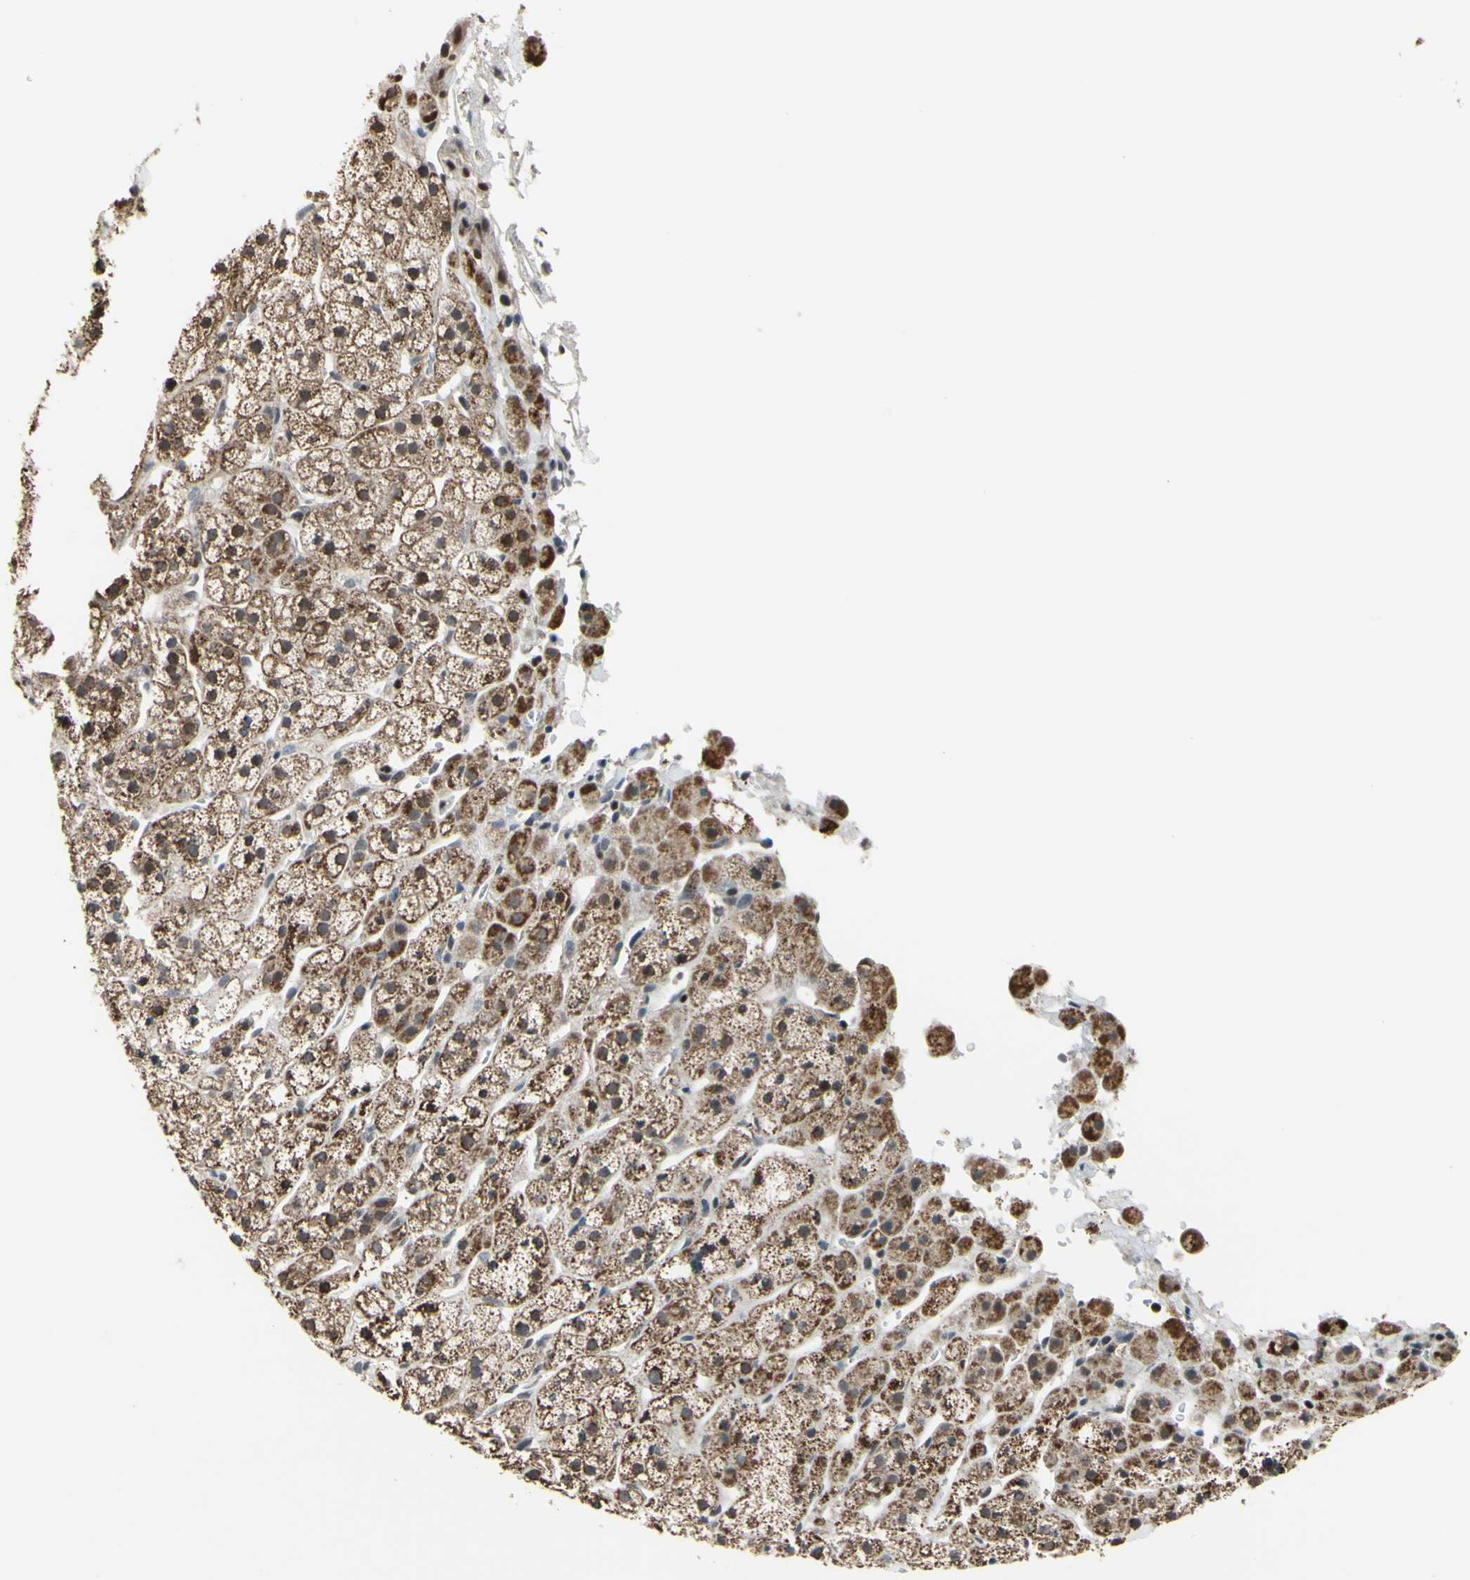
{"staining": {"intensity": "moderate", "quantity": ">75%", "location": "cytoplasmic/membranous"}, "tissue": "adrenal gland", "cell_type": "Glandular cells", "image_type": "normal", "snomed": [{"axis": "morphology", "description": "Normal tissue, NOS"}, {"axis": "topography", "description": "Adrenal gland"}], "caption": "High-power microscopy captured an immunohistochemistry (IHC) micrograph of normal adrenal gland, revealing moderate cytoplasmic/membranous staining in approximately >75% of glandular cells.", "gene": "SP4", "patient": {"sex": "male", "age": 56}}